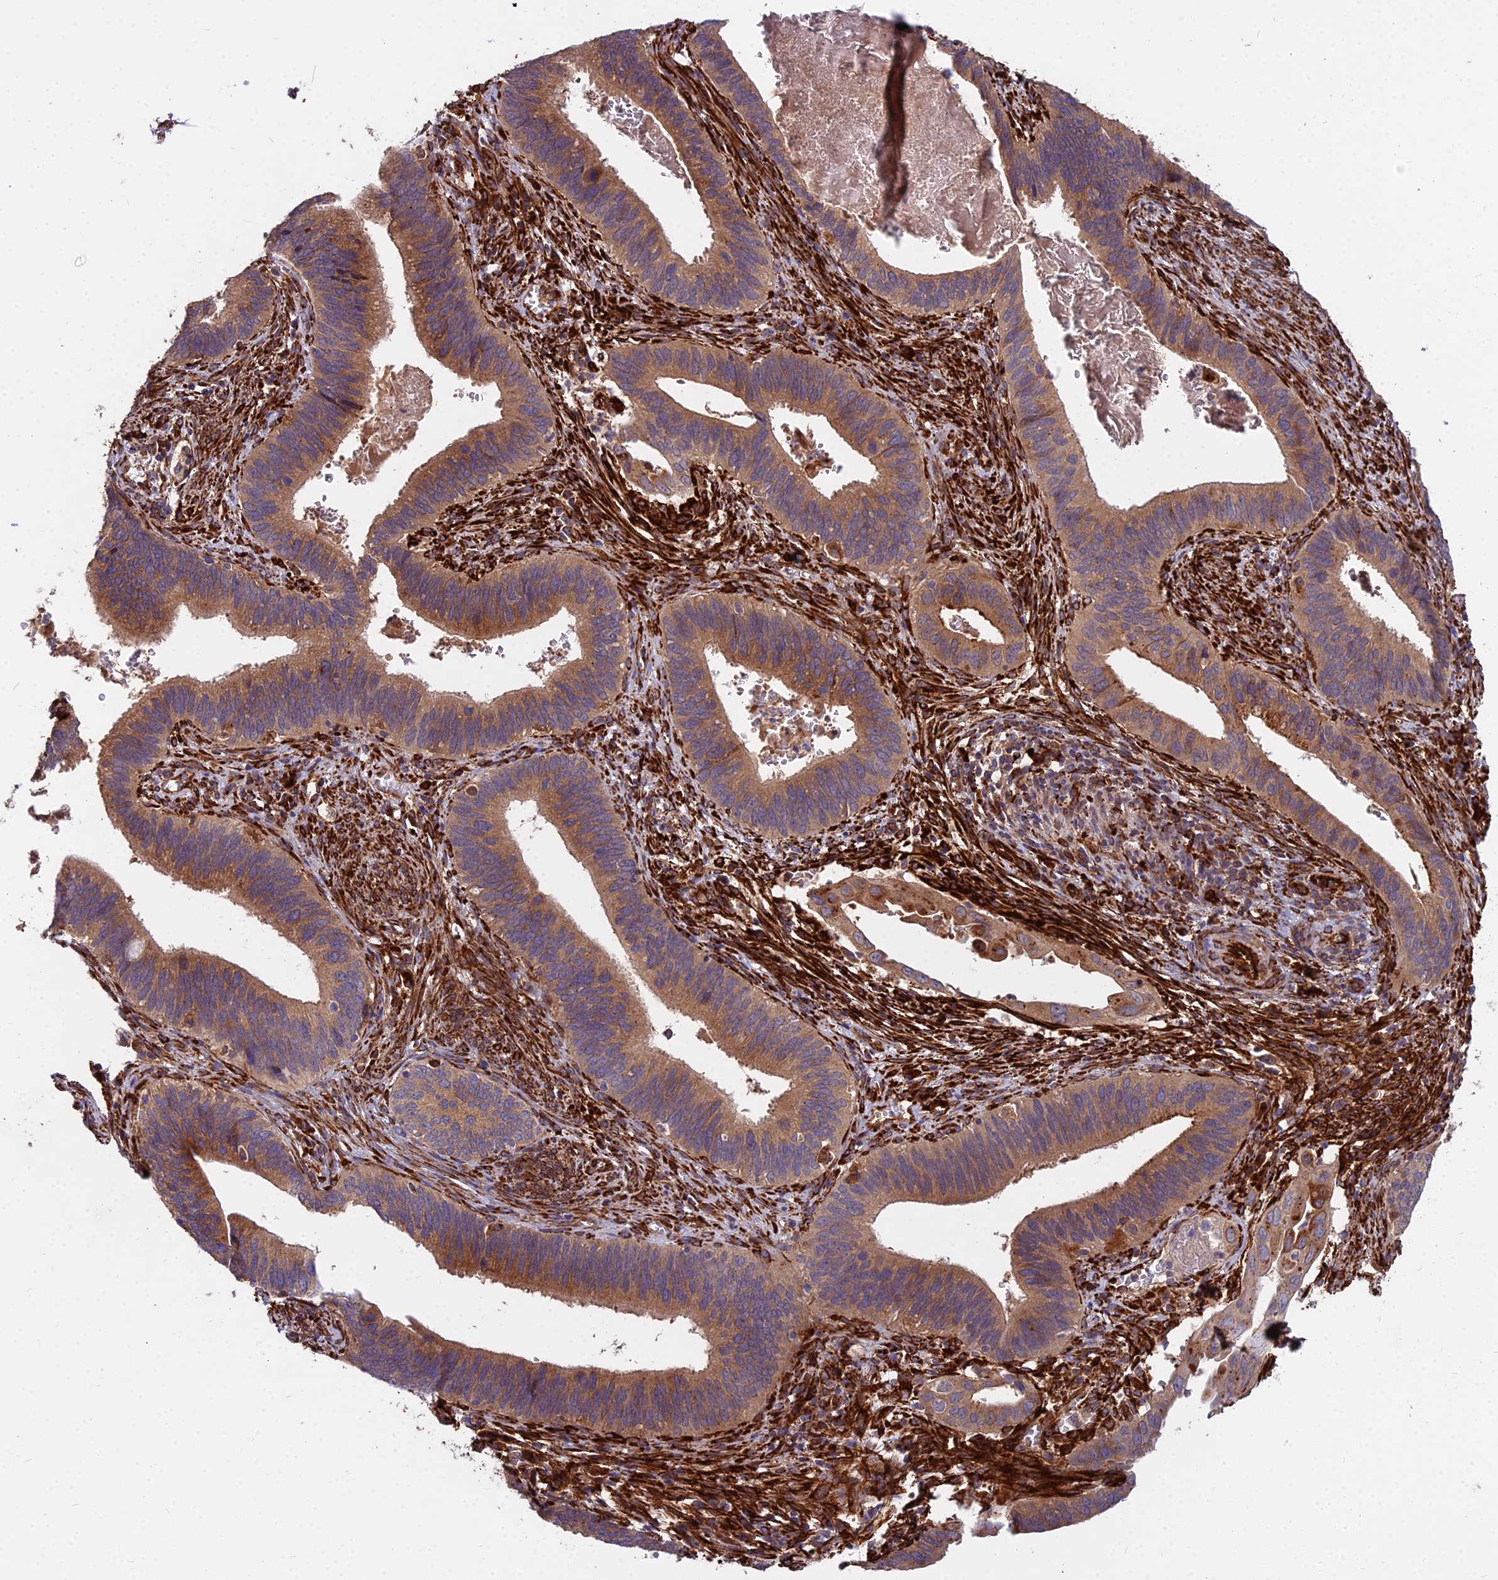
{"staining": {"intensity": "moderate", "quantity": ">75%", "location": "cytoplasmic/membranous"}, "tissue": "cervical cancer", "cell_type": "Tumor cells", "image_type": "cancer", "snomed": [{"axis": "morphology", "description": "Adenocarcinoma, NOS"}, {"axis": "topography", "description": "Cervix"}], "caption": "Immunohistochemistry (IHC) of cervical cancer (adenocarcinoma) shows medium levels of moderate cytoplasmic/membranous expression in approximately >75% of tumor cells.", "gene": "NDUFAF7", "patient": {"sex": "female", "age": 42}}